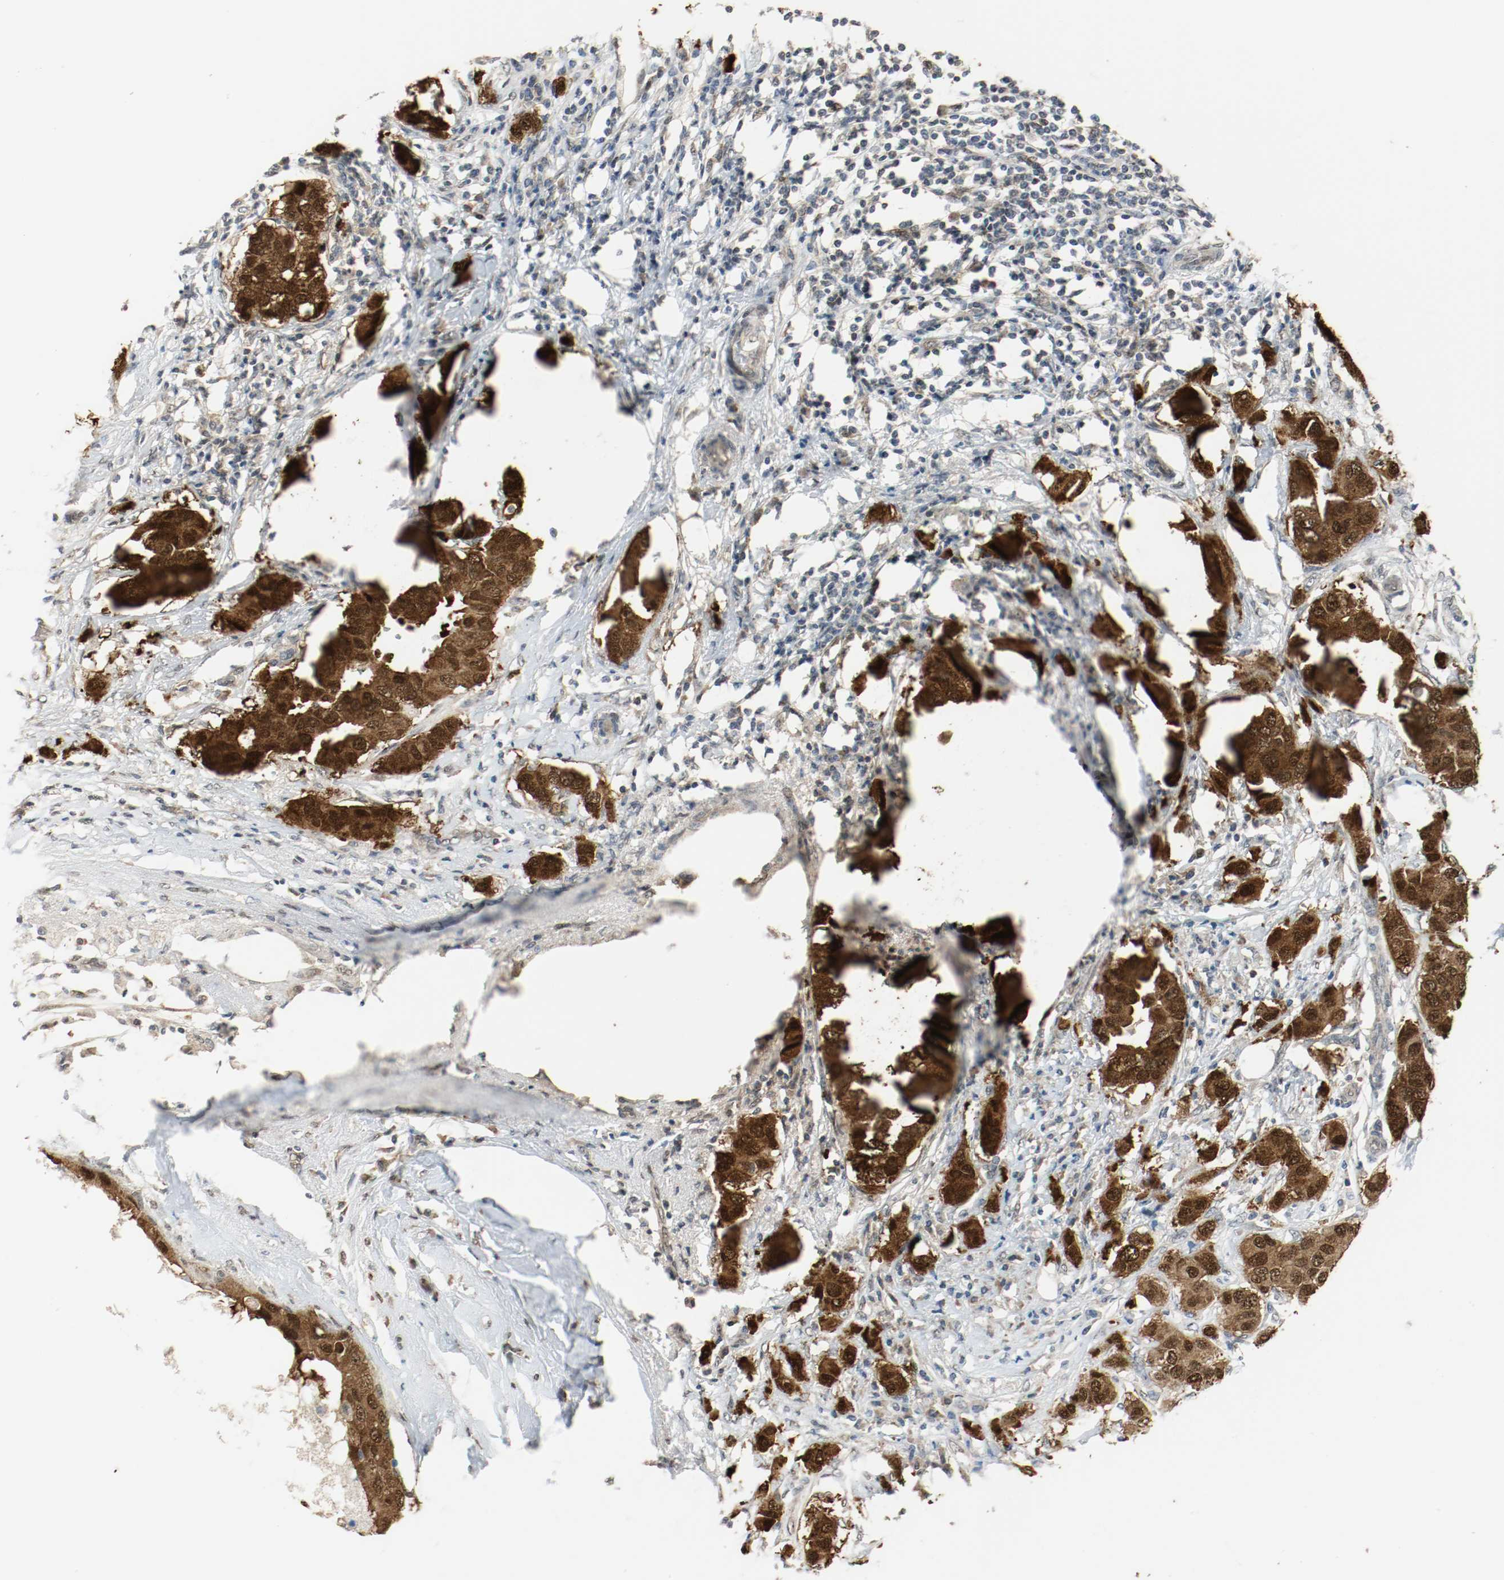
{"staining": {"intensity": "strong", "quantity": ">75%", "location": "cytoplasmic/membranous,nuclear"}, "tissue": "breast cancer", "cell_type": "Tumor cells", "image_type": "cancer", "snomed": [{"axis": "morphology", "description": "Duct carcinoma"}, {"axis": "topography", "description": "Breast"}], "caption": "A brown stain highlights strong cytoplasmic/membranous and nuclear positivity of a protein in human breast cancer tumor cells.", "gene": "PPME1", "patient": {"sex": "female", "age": 50}}